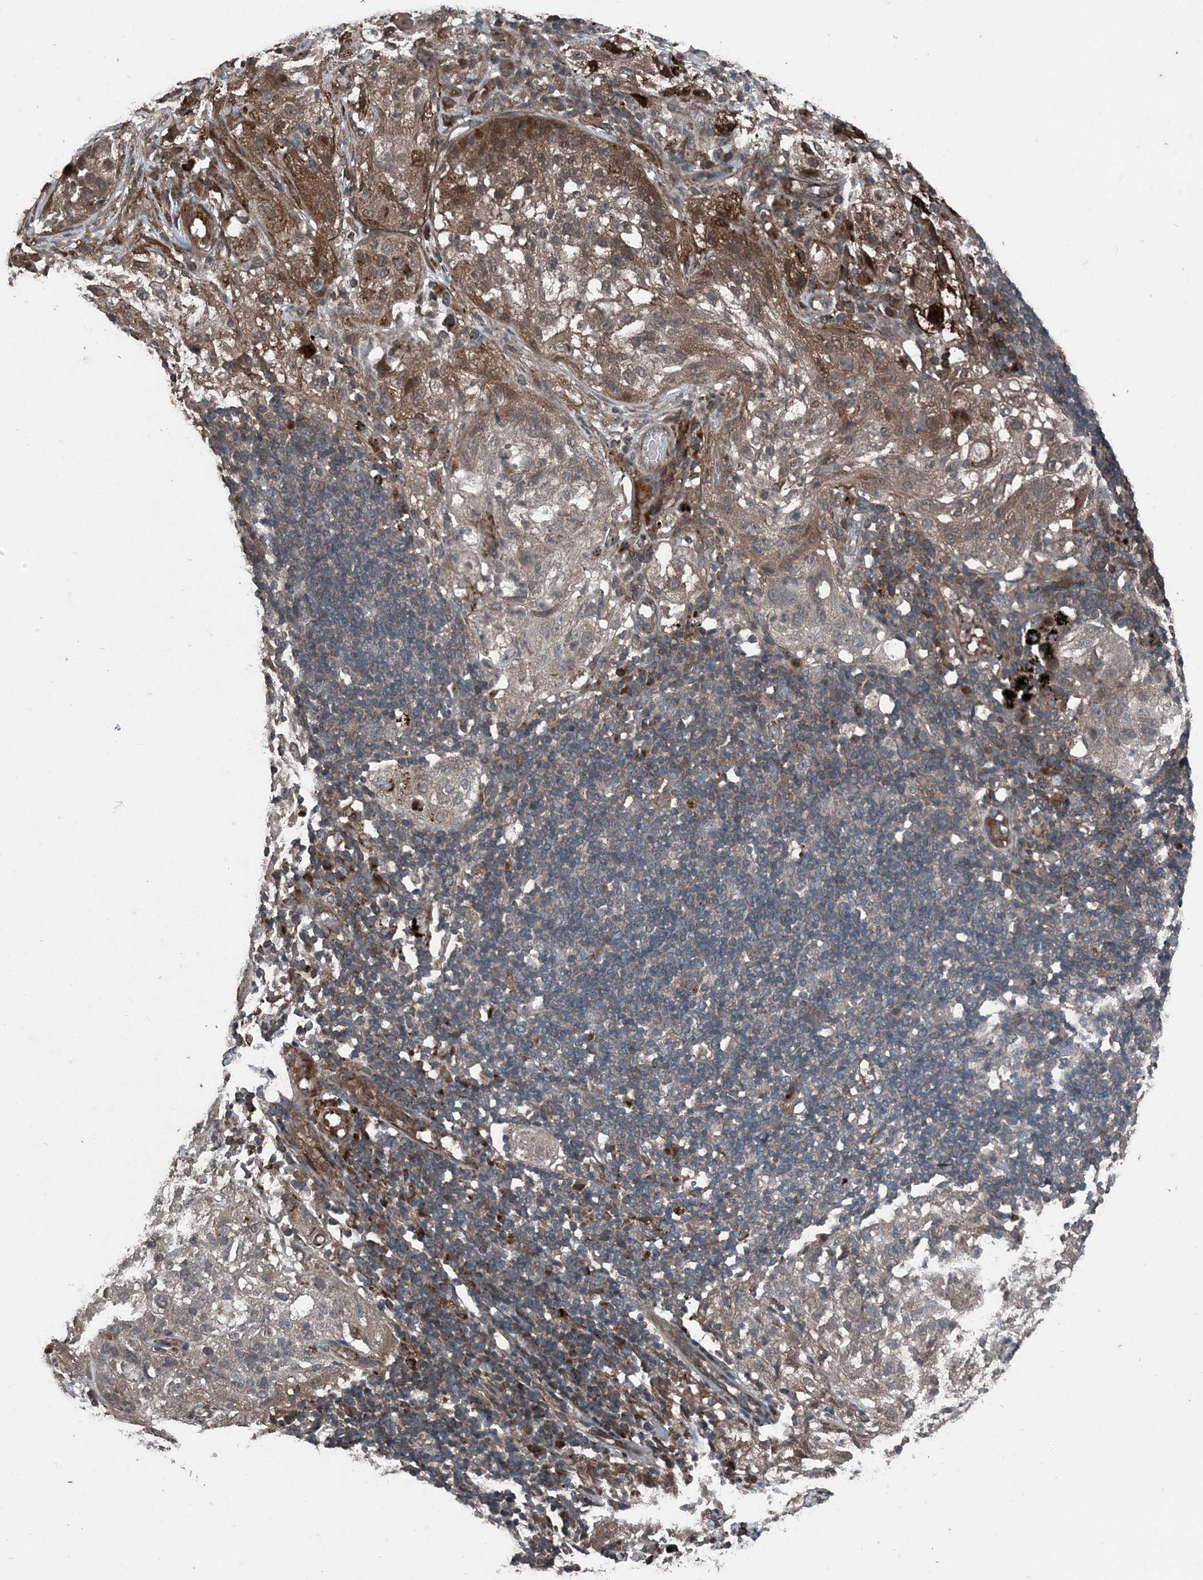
{"staining": {"intensity": "strong", "quantity": "<25%", "location": "cytoplasmic/membranous,nuclear"}, "tissue": "lung cancer", "cell_type": "Tumor cells", "image_type": "cancer", "snomed": [{"axis": "morphology", "description": "Inflammation, NOS"}, {"axis": "morphology", "description": "Squamous cell carcinoma, NOS"}, {"axis": "topography", "description": "Lymph node"}, {"axis": "topography", "description": "Soft tissue"}, {"axis": "topography", "description": "Lung"}], "caption": "Immunohistochemical staining of human lung squamous cell carcinoma displays medium levels of strong cytoplasmic/membranous and nuclear protein positivity in about <25% of tumor cells.", "gene": "CFL1", "patient": {"sex": "male", "age": 66}}